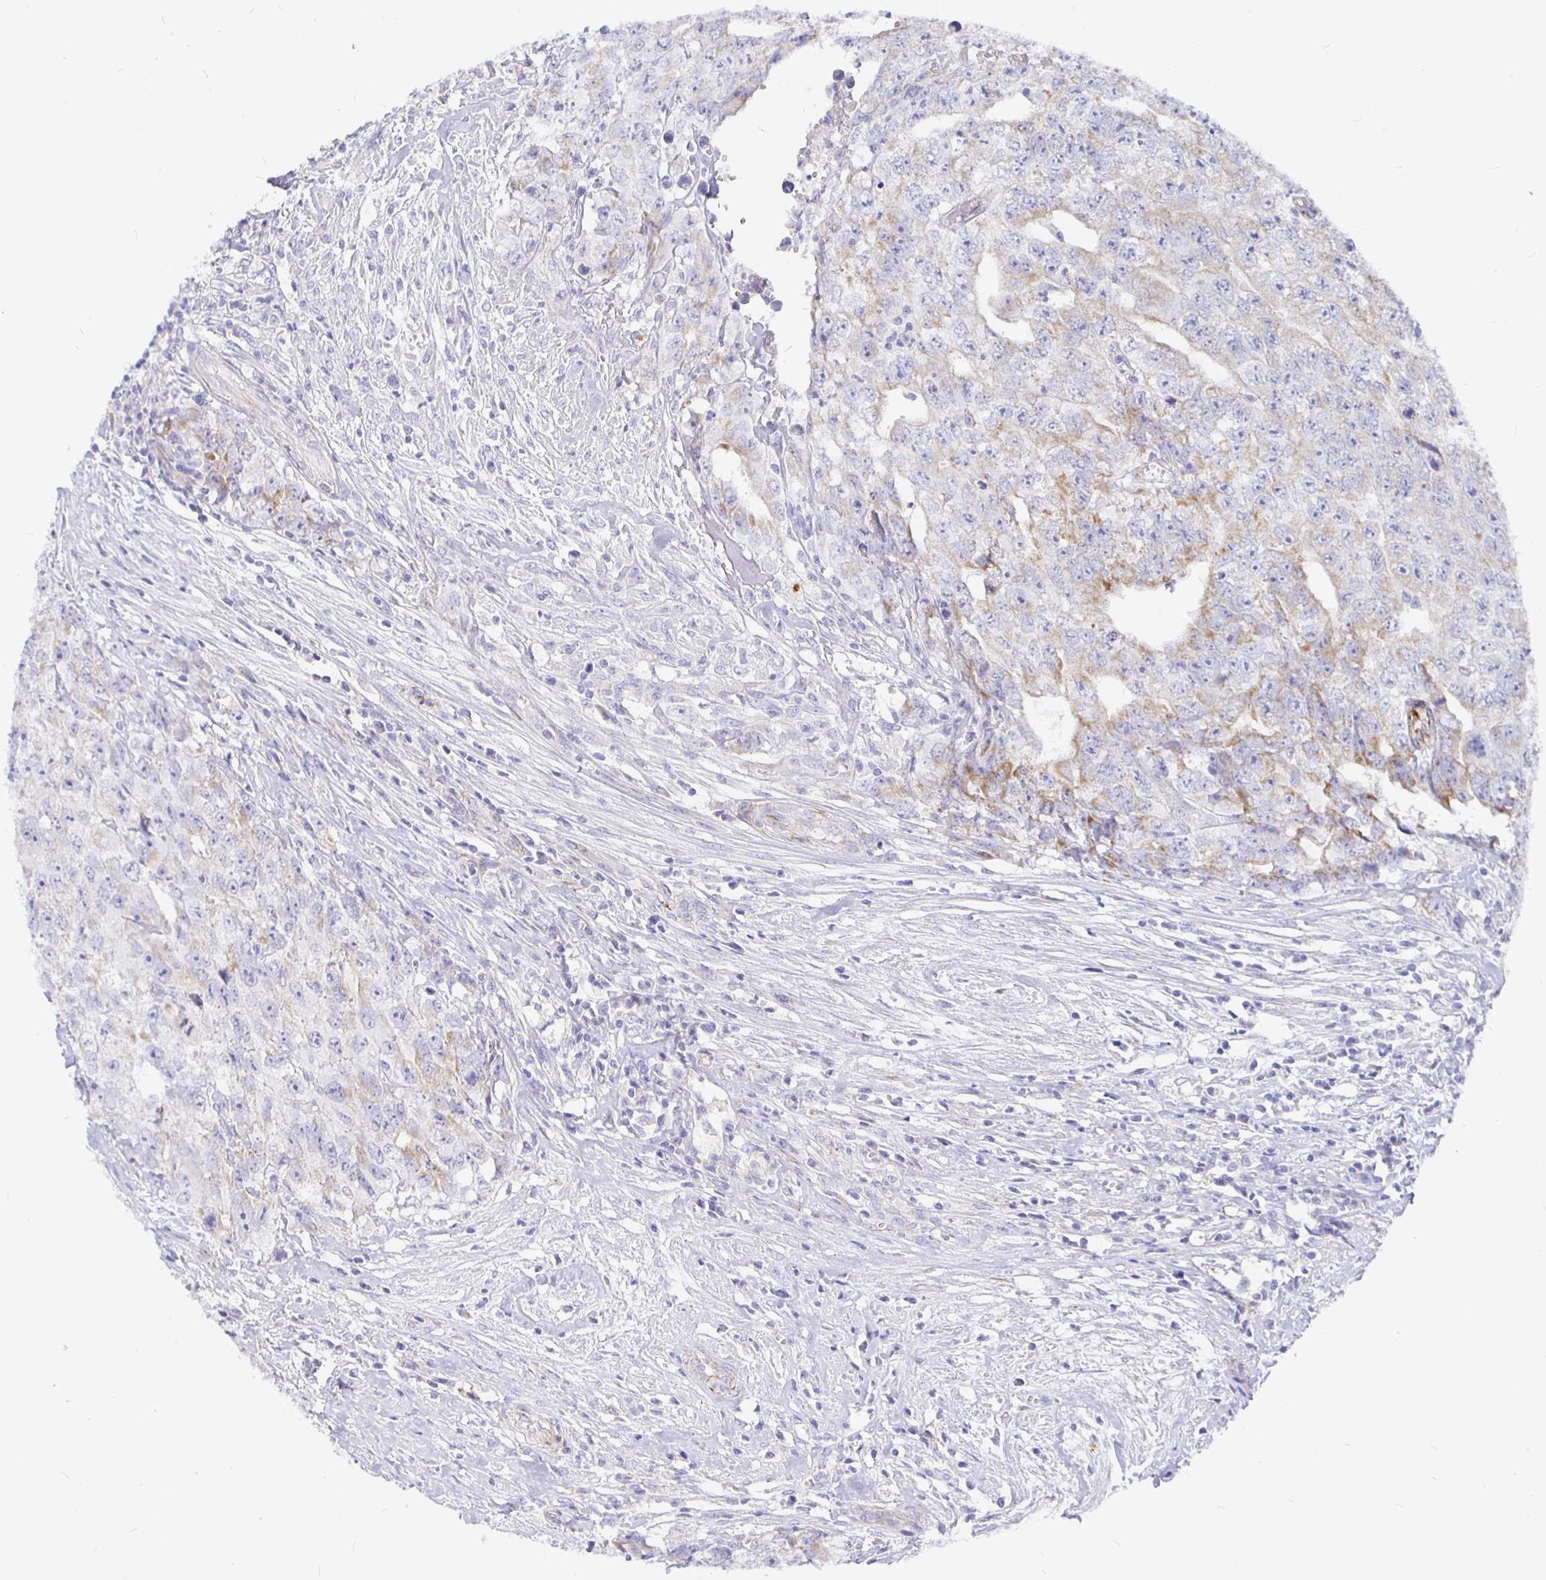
{"staining": {"intensity": "weak", "quantity": "<25%", "location": "cytoplasmic/membranous"}, "tissue": "testis cancer", "cell_type": "Tumor cells", "image_type": "cancer", "snomed": [{"axis": "morphology", "description": "Carcinoma, Embryonal, NOS"}, {"axis": "morphology", "description": "Teratoma, malignant, NOS"}, {"axis": "topography", "description": "Testis"}], "caption": "IHC image of neoplastic tissue: testis embryonal carcinoma stained with DAB displays no significant protein staining in tumor cells.", "gene": "COX16", "patient": {"sex": "male", "age": 24}}